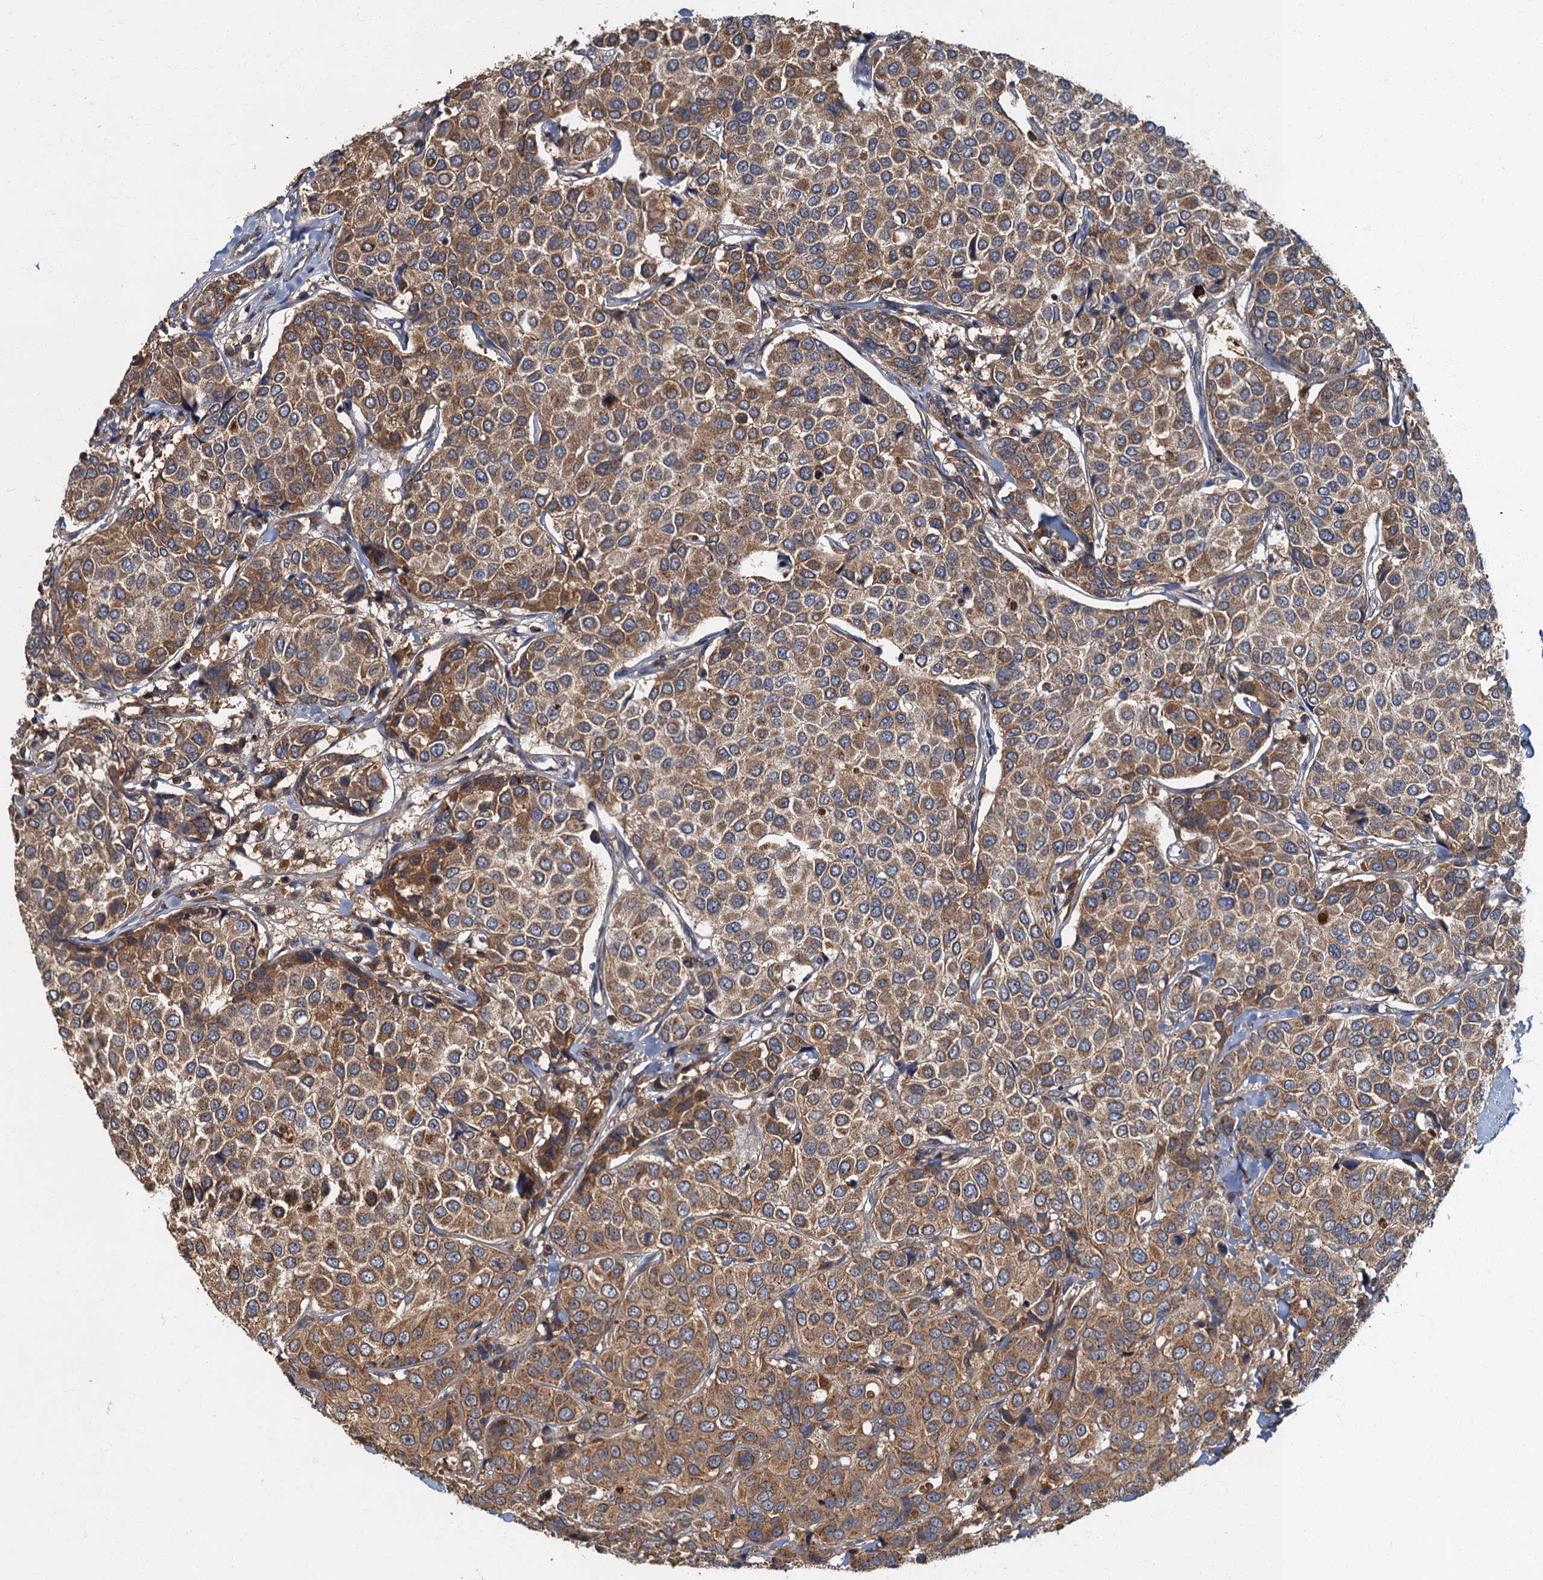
{"staining": {"intensity": "moderate", "quantity": ">75%", "location": "cytoplasmic/membranous"}, "tissue": "breast cancer", "cell_type": "Tumor cells", "image_type": "cancer", "snomed": [{"axis": "morphology", "description": "Duct carcinoma"}, {"axis": "topography", "description": "Breast"}], "caption": "A brown stain shows moderate cytoplasmic/membranous staining of a protein in breast infiltrating ductal carcinoma tumor cells.", "gene": "WDCP", "patient": {"sex": "female", "age": 55}}